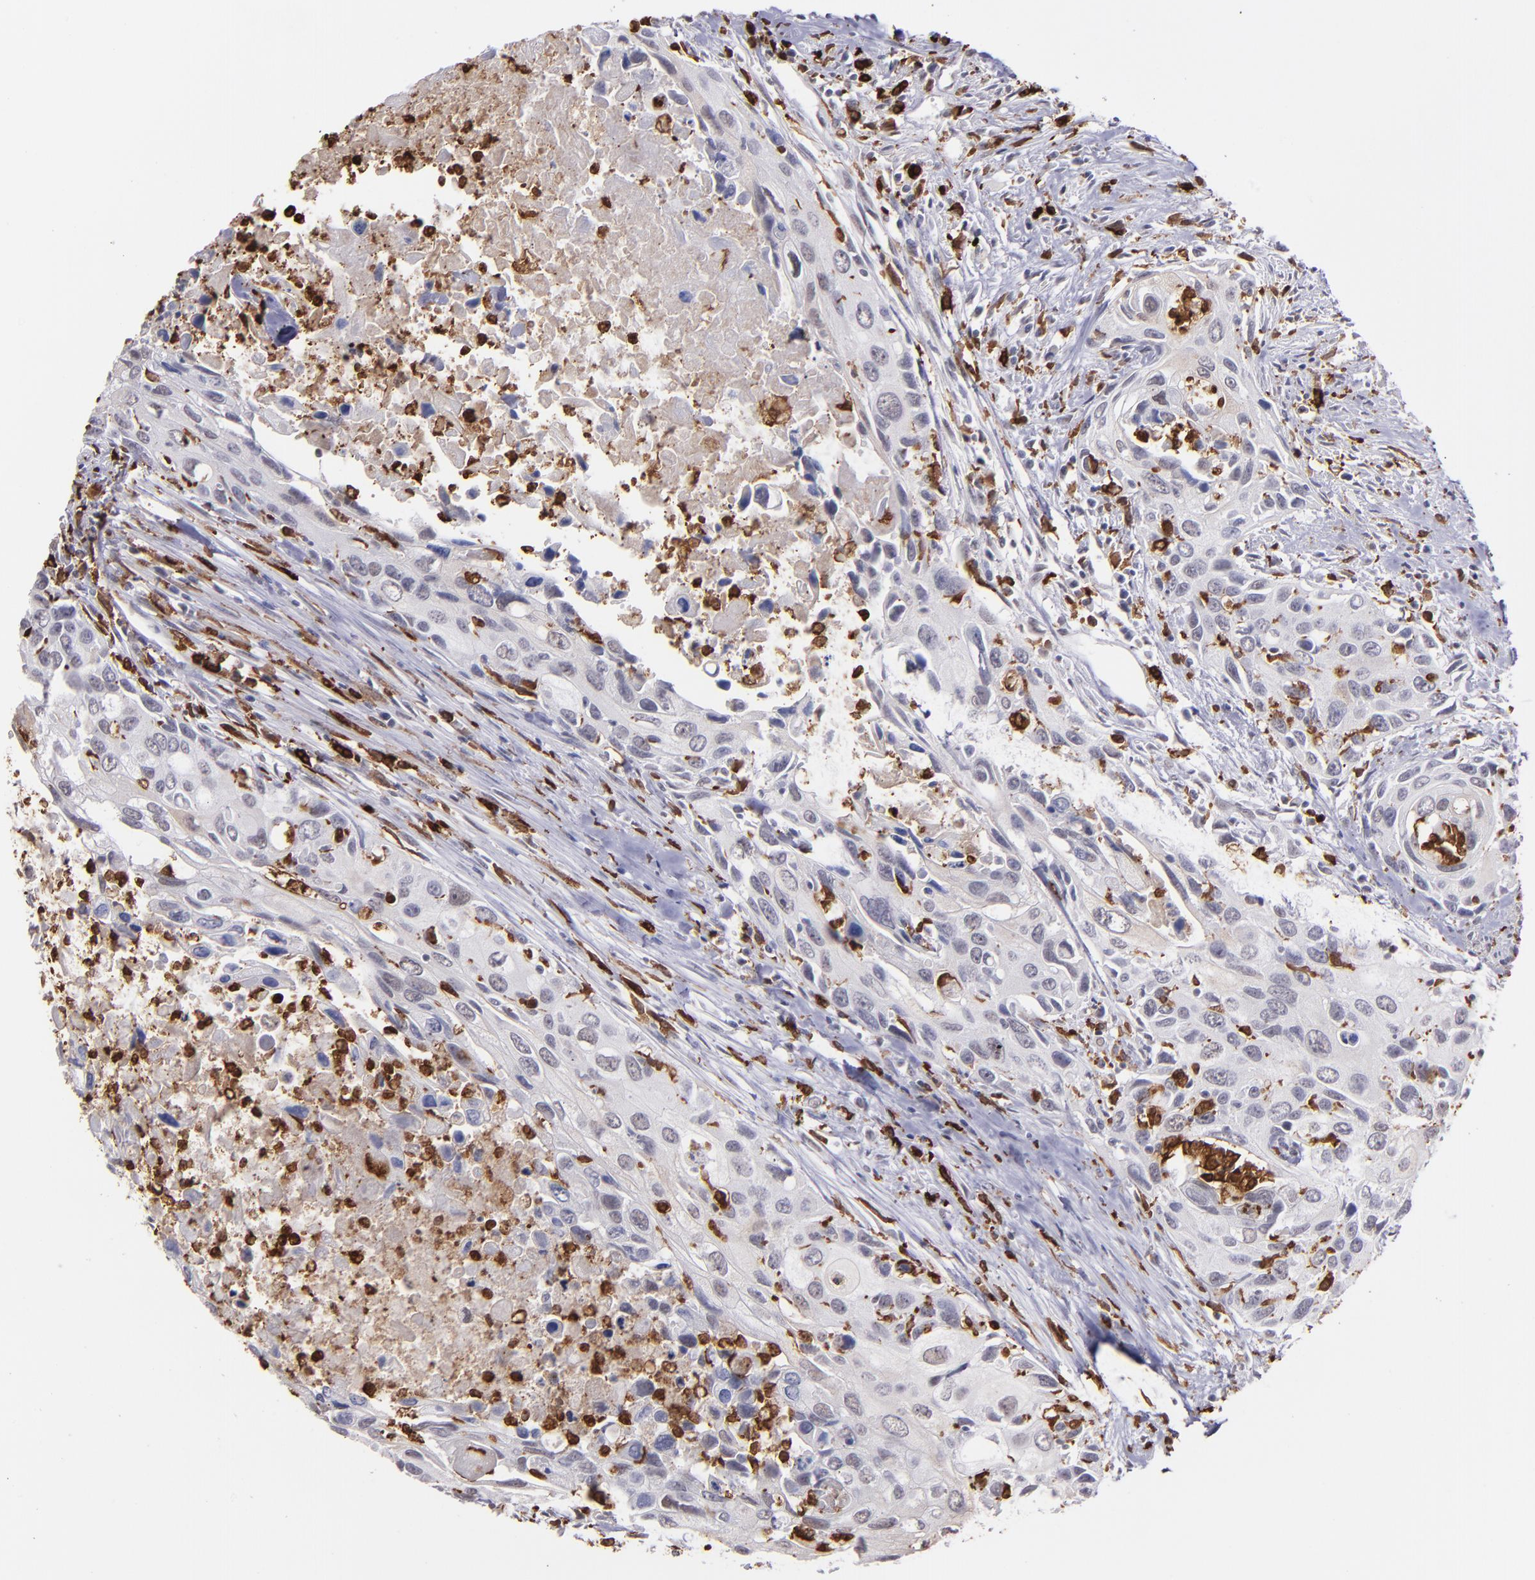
{"staining": {"intensity": "negative", "quantity": "none", "location": "none"}, "tissue": "urothelial cancer", "cell_type": "Tumor cells", "image_type": "cancer", "snomed": [{"axis": "morphology", "description": "Urothelial carcinoma, High grade"}, {"axis": "topography", "description": "Urinary bladder"}], "caption": "High magnification brightfield microscopy of urothelial carcinoma (high-grade) stained with DAB (brown) and counterstained with hematoxylin (blue): tumor cells show no significant staining.", "gene": "NCF2", "patient": {"sex": "male", "age": 71}}